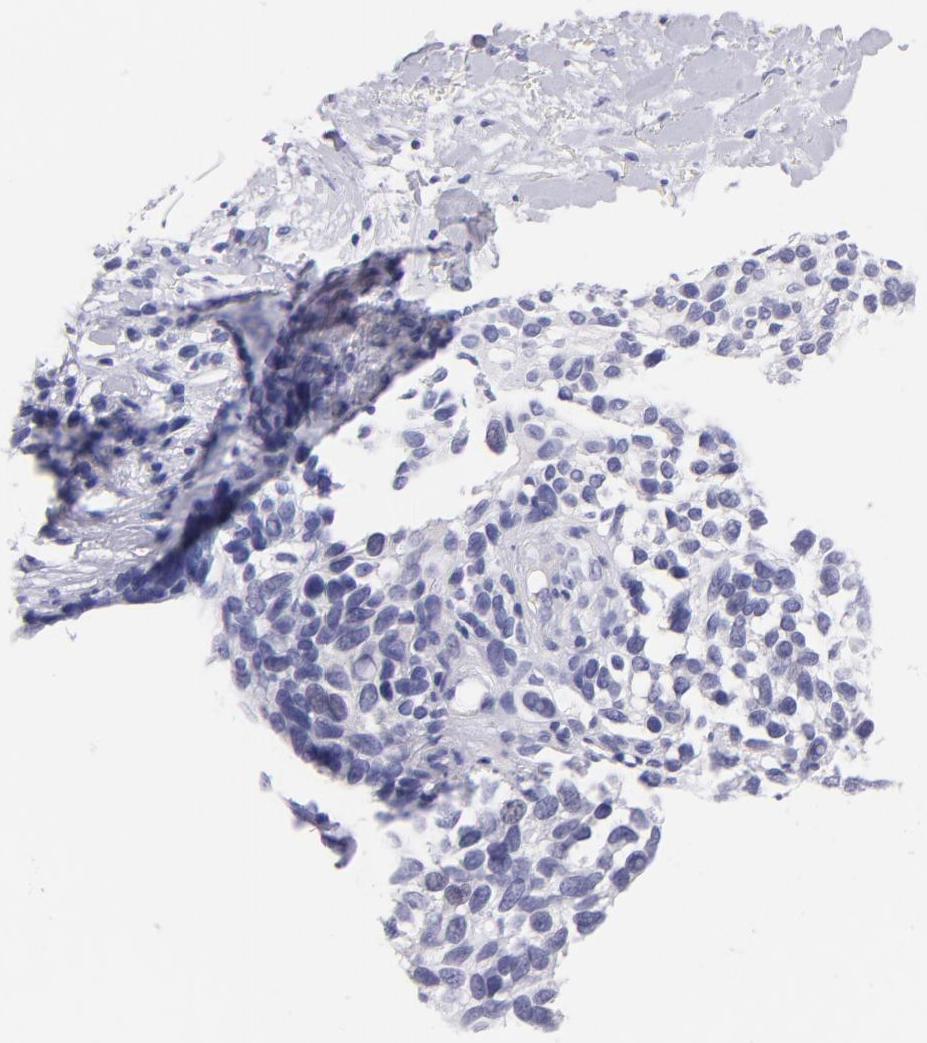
{"staining": {"intensity": "negative", "quantity": "none", "location": "none"}, "tissue": "melanoma", "cell_type": "Tumor cells", "image_type": "cancer", "snomed": [{"axis": "morphology", "description": "Malignant melanoma, NOS"}, {"axis": "topography", "description": "Skin"}], "caption": "Tumor cells show no significant protein expression in malignant melanoma. (Brightfield microscopy of DAB immunohistochemistry at high magnification).", "gene": "CNP", "patient": {"sex": "female", "age": 85}}